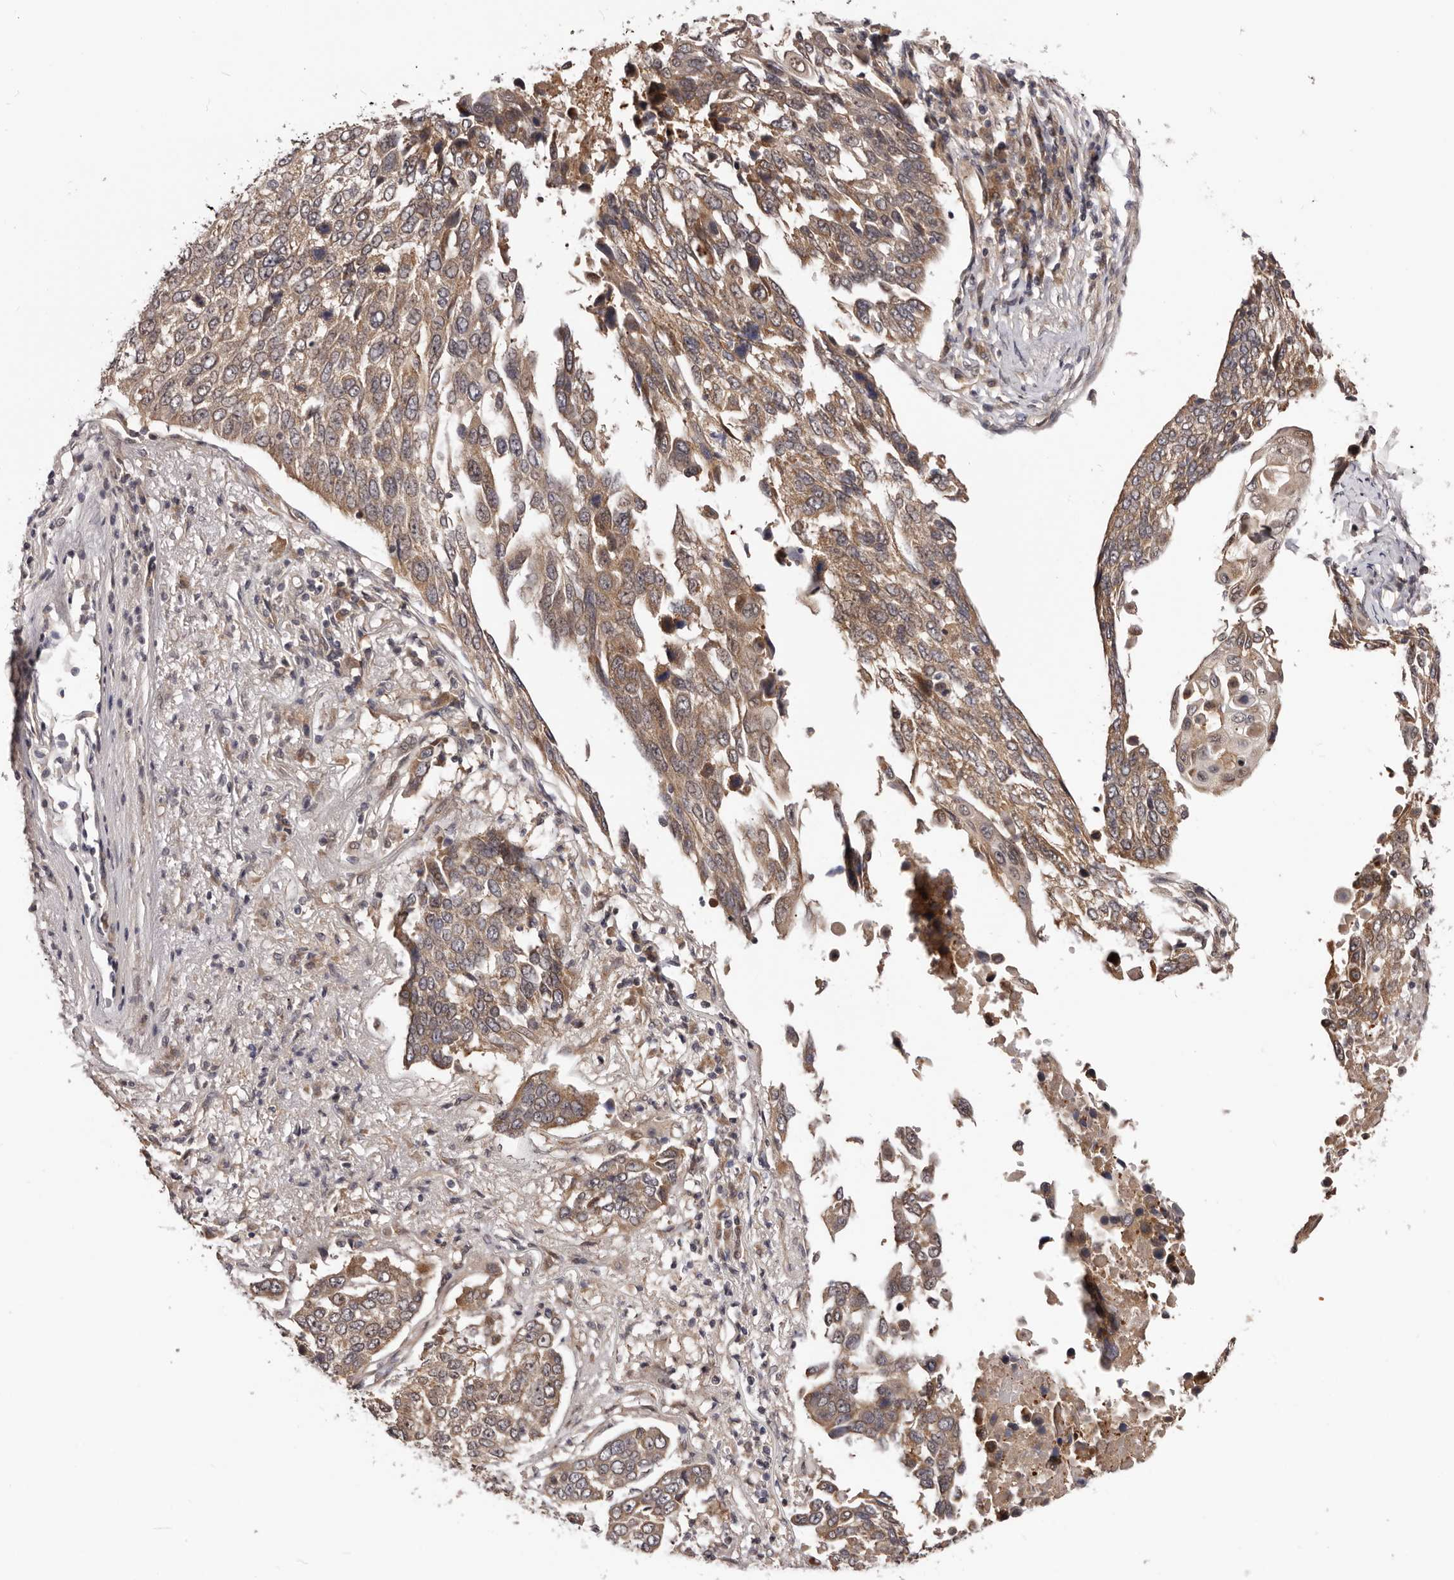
{"staining": {"intensity": "weak", "quantity": ">75%", "location": "cytoplasmic/membranous"}, "tissue": "lung cancer", "cell_type": "Tumor cells", "image_type": "cancer", "snomed": [{"axis": "morphology", "description": "Squamous cell carcinoma, NOS"}, {"axis": "topography", "description": "Lung"}], "caption": "There is low levels of weak cytoplasmic/membranous expression in tumor cells of lung squamous cell carcinoma, as demonstrated by immunohistochemical staining (brown color).", "gene": "MDP1", "patient": {"sex": "male", "age": 66}}